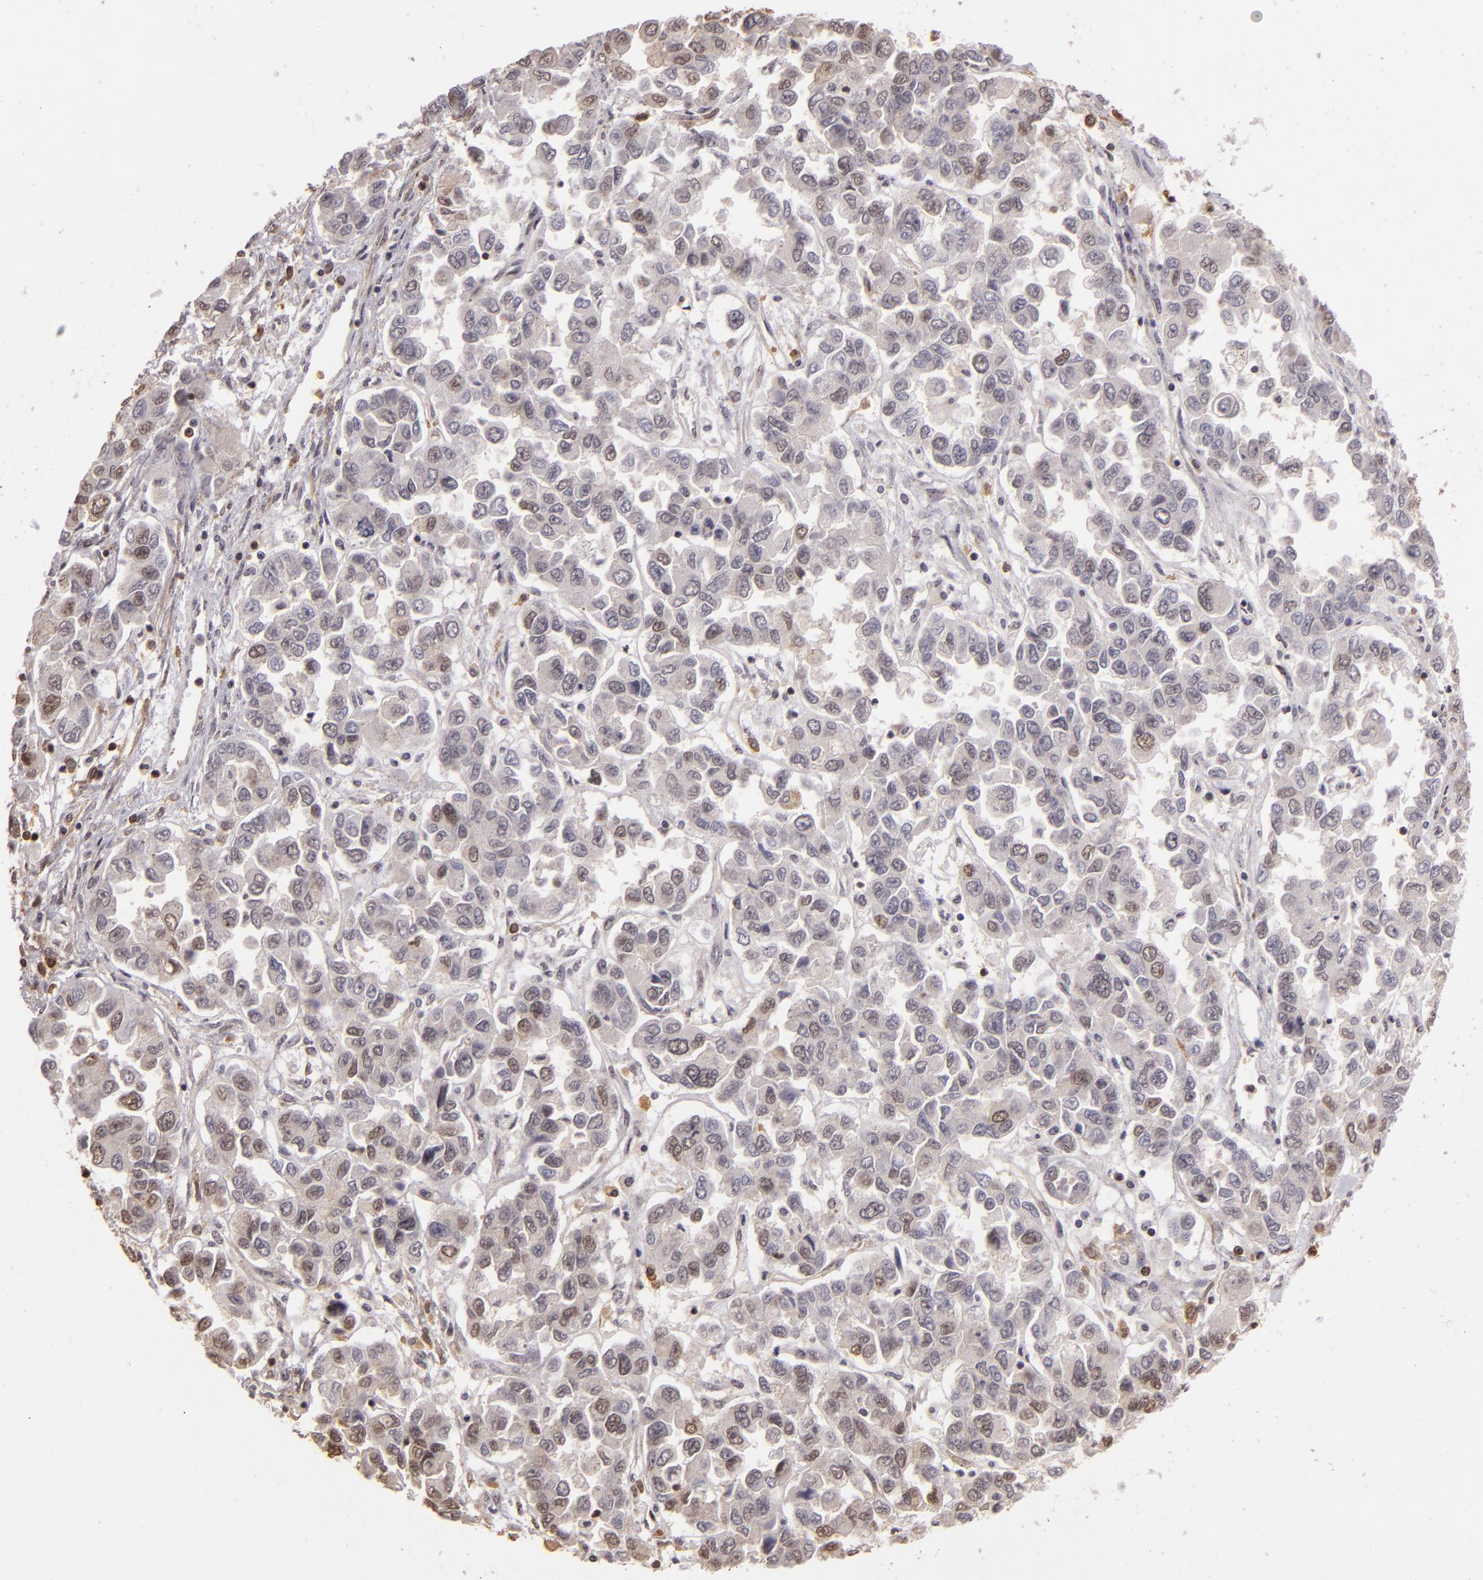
{"staining": {"intensity": "negative", "quantity": "none", "location": "none"}, "tissue": "ovarian cancer", "cell_type": "Tumor cells", "image_type": "cancer", "snomed": [{"axis": "morphology", "description": "Cystadenocarcinoma, serous, NOS"}, {"axis": "topography", "description": "Ovary"}], "caption": "Protein analysis of serous cystadenocarcinoma (ovarian) displays no significant staining in tumor cells.", "gene": "ARPC2", "patient": {"sex": "female", "age": 84}}